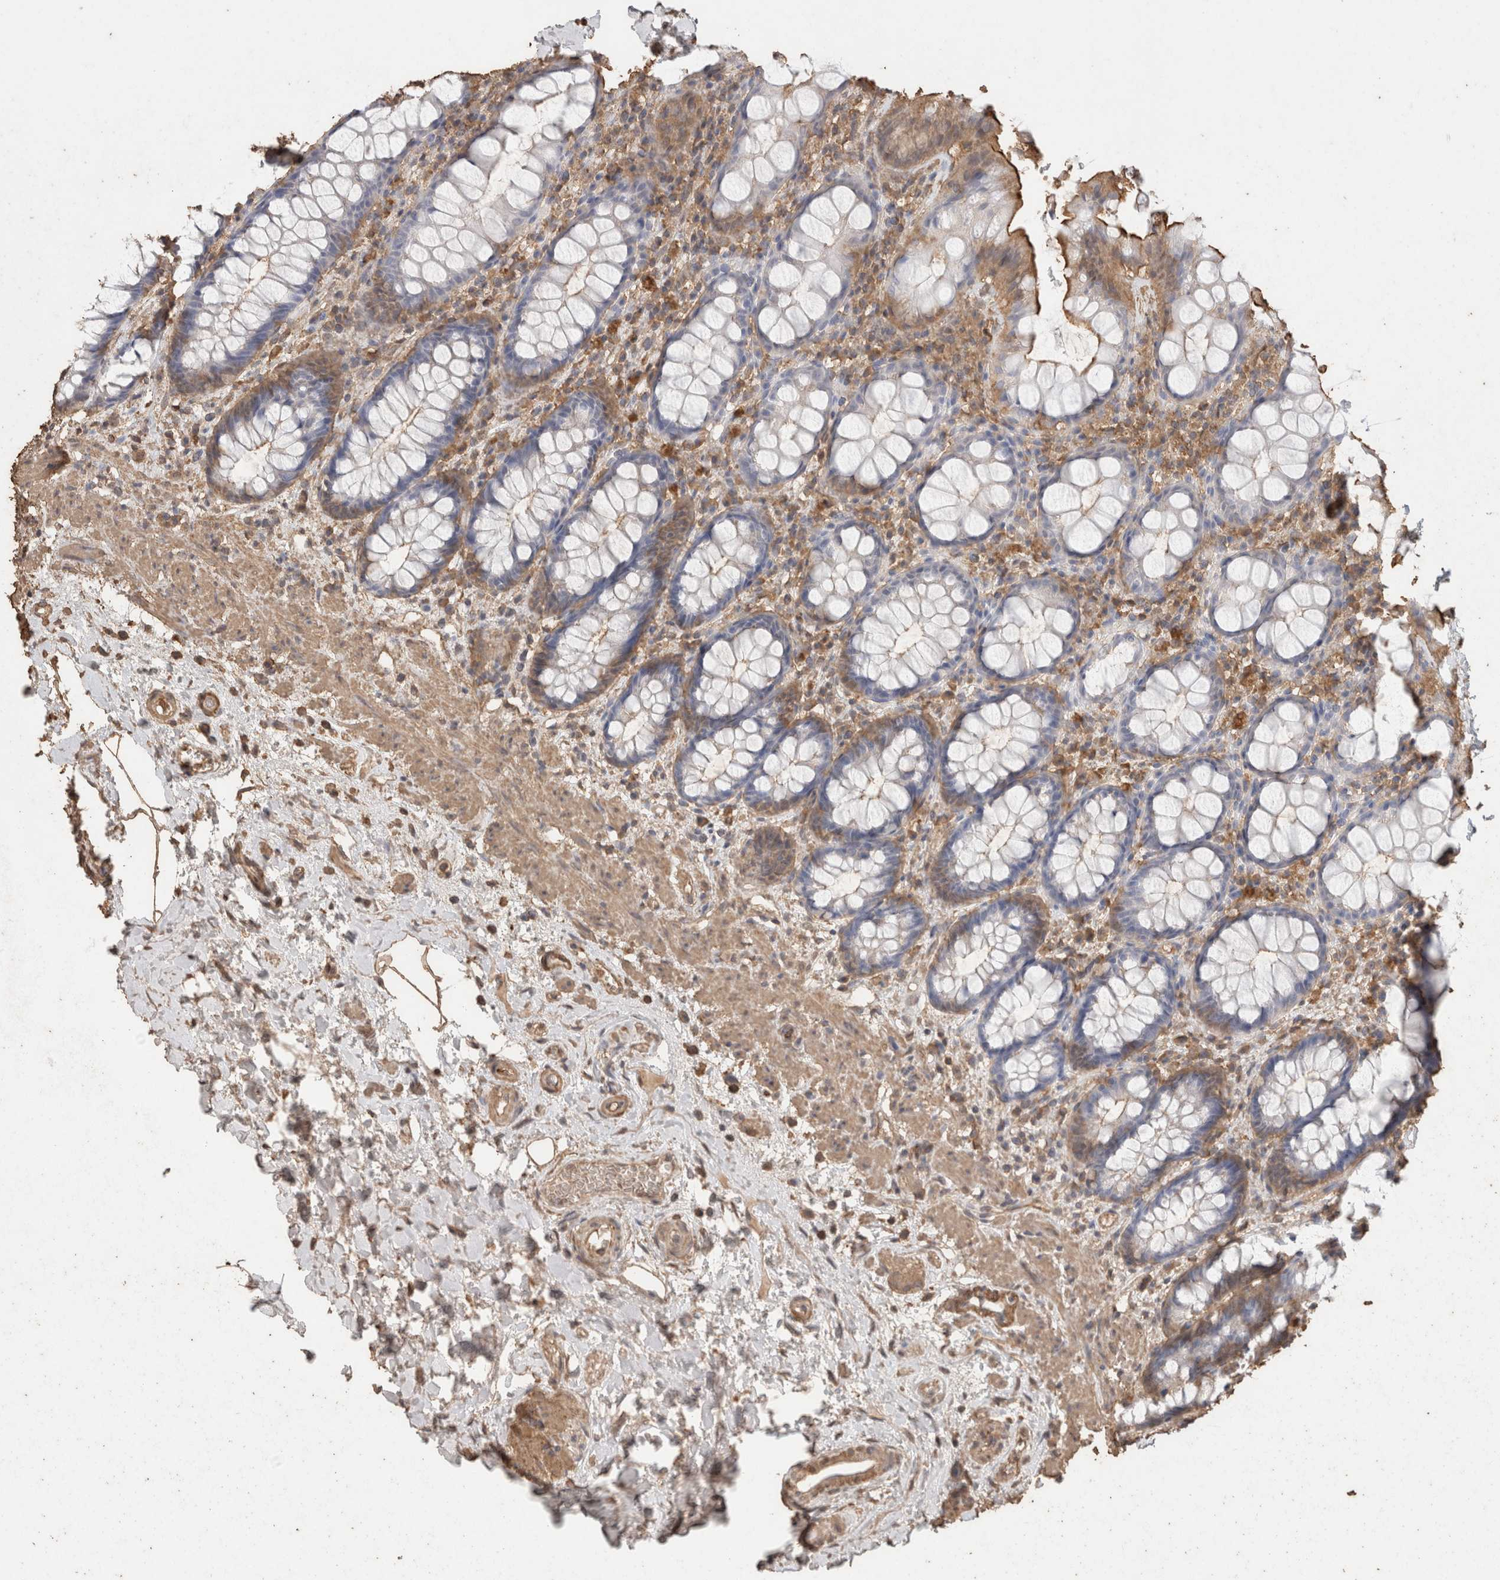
{"staining": {"intensity": "strong", "quantity": "<25%", "location": "cytoplasmic/membranous"}, "tissue": "rectum", "cell_type": "Glandular cells", "image_type": "normal", "snomed": [{"axis": "morphology", "description": "Normal tissue, NOS"}, {"axis": "topography", "description": "Rectum"}], "caption": "Glandular cells exhibit strong cytoplasmic/membranous staining in about <25% of cells in benign rectum.", "gene": "CX3CL1", "patient": {"sex": "male", "age": 64}}